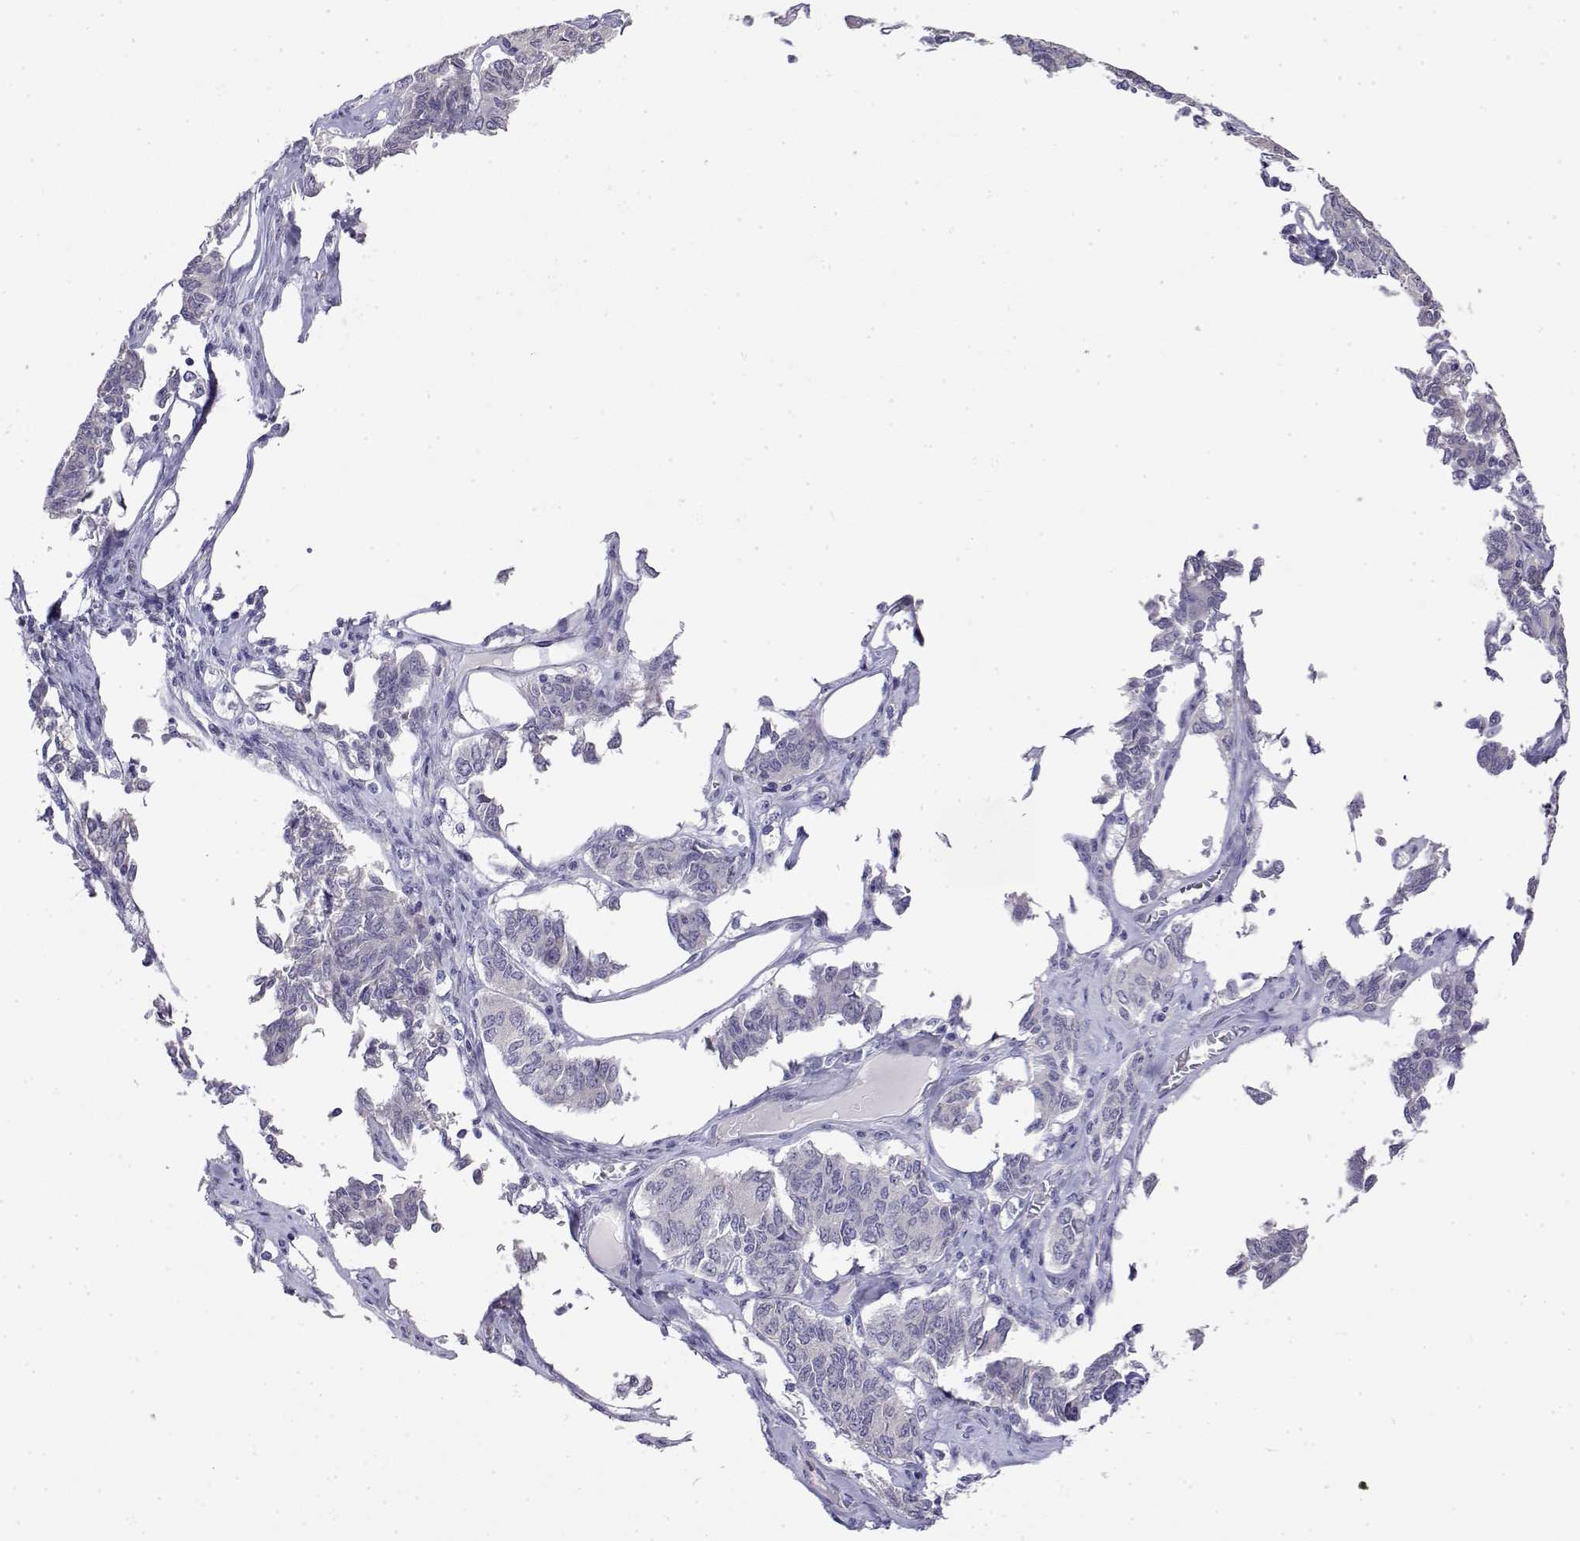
{"staining": {"intensity": "negative", "quantity": "none", "location": "none"}, "tissue": "ovarian cancer", "cell_type": "Tumor cells", "image_type": "cancer", "snomed": [{"axis": "morphology", "description": "Carcinoma, endometroid"}, {"axis": "topography", "description": "Ovary"}], "caption": "This is an immunohistochemistry micrograph of human ovarian cancer. There is no positivity in tumor cells.", "gene": "LY6D", "patient": {"sex": "female", "age": 80}}